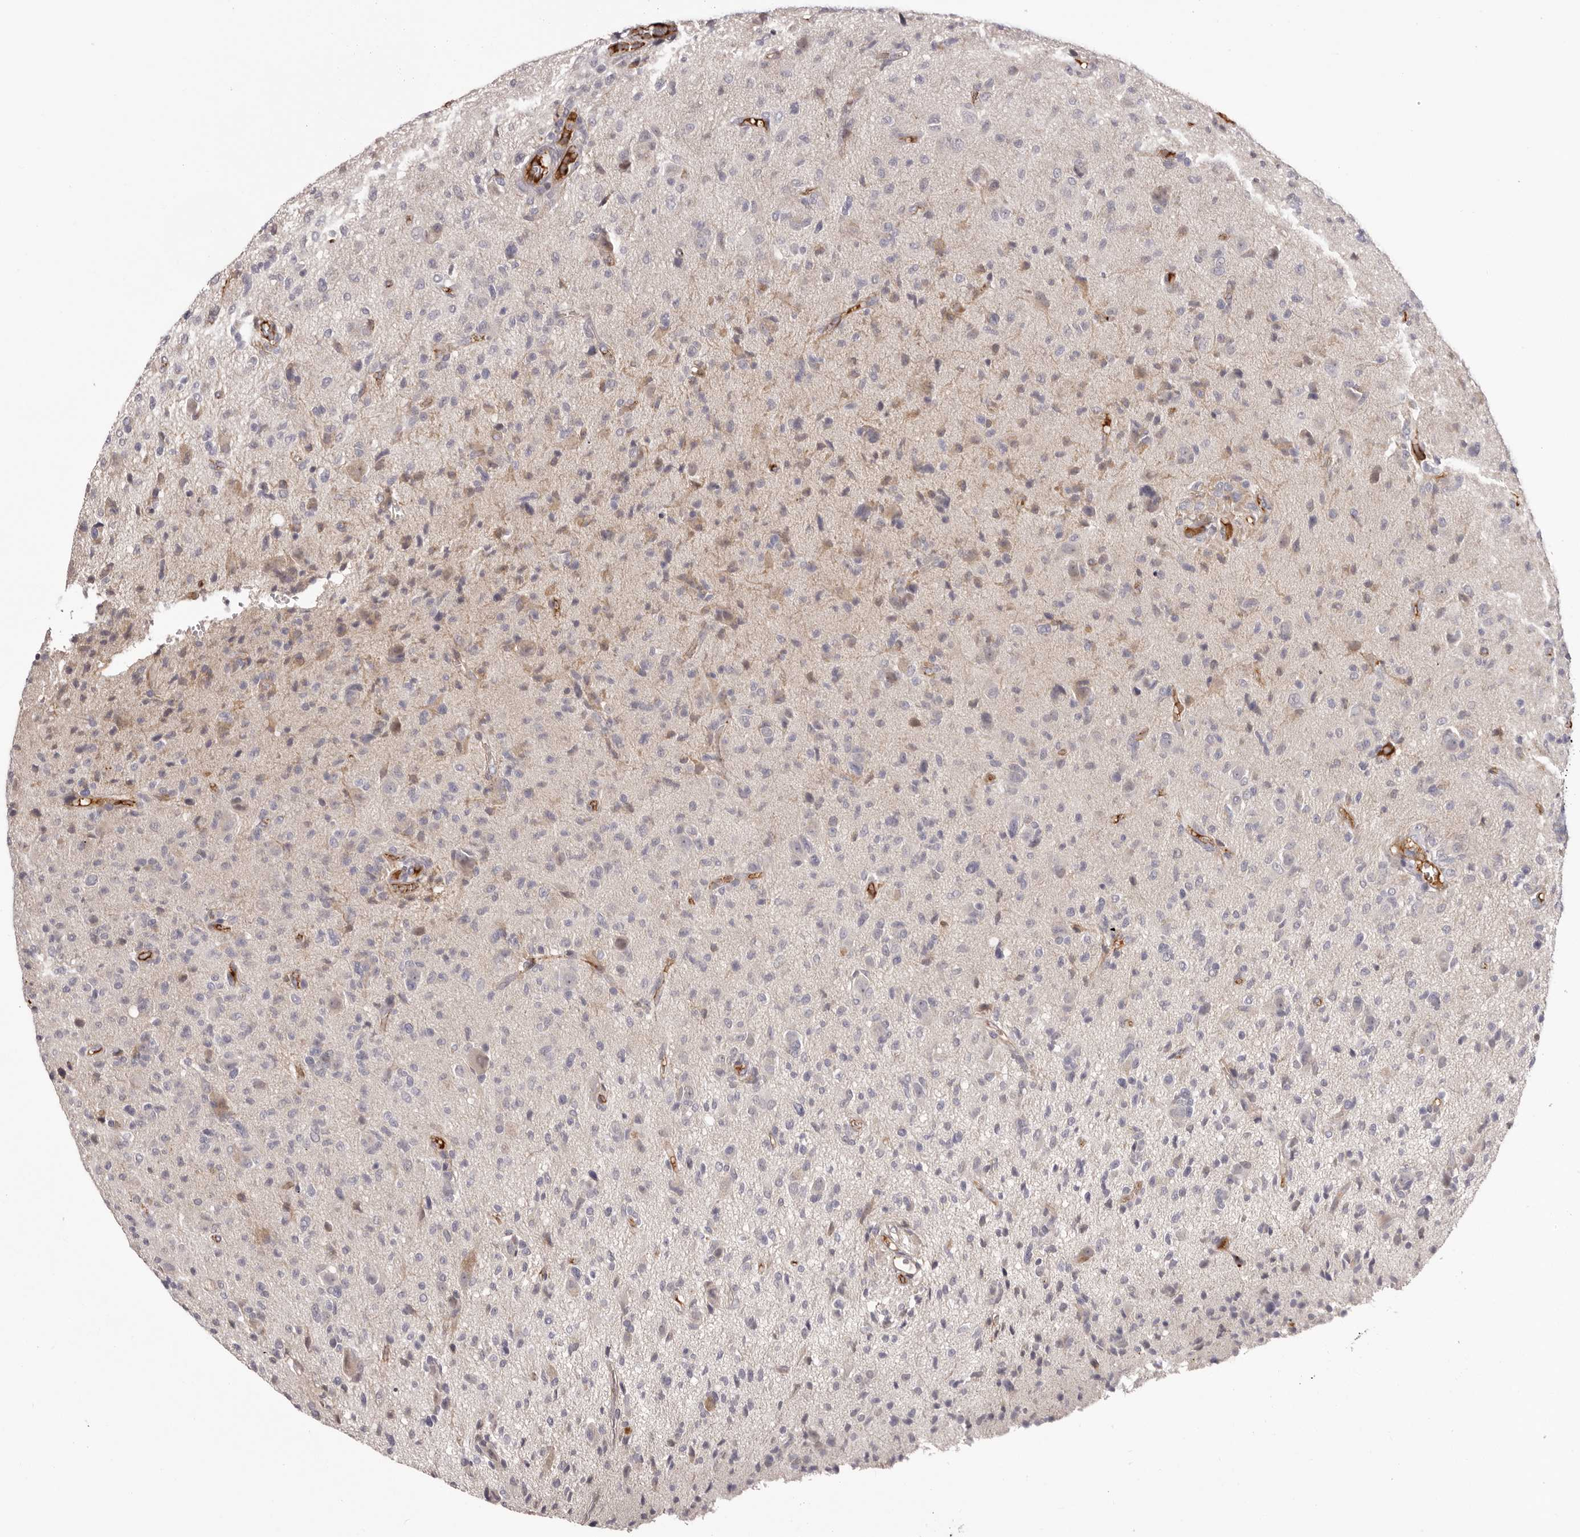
{"staining": {"intensity": "weak", "quantity": "<25%", "location": "cytoplasmic/membranous"}, "tissue": "glioma", "cell_type": "Tumor cells", "image_type": "cancer", "snomed": [{"axis": "morphology", "description": "Glioma, malignant, High grade"}, {"axis": "topography", "description": "Brain"}], "caption": "The immunohistochemistry (IHC) histopathology image has no significant positivity in tumor cells of glioma tissue. The staining was performed using DAB (3,3'-diaminobenzidine) to visualize the protein expression in brown, while the nuclei were stained in blue with hematoxylin (Magnification: 20x).", "gene": "OTUD3", "patient": {"sex": "female", "age": 57}}